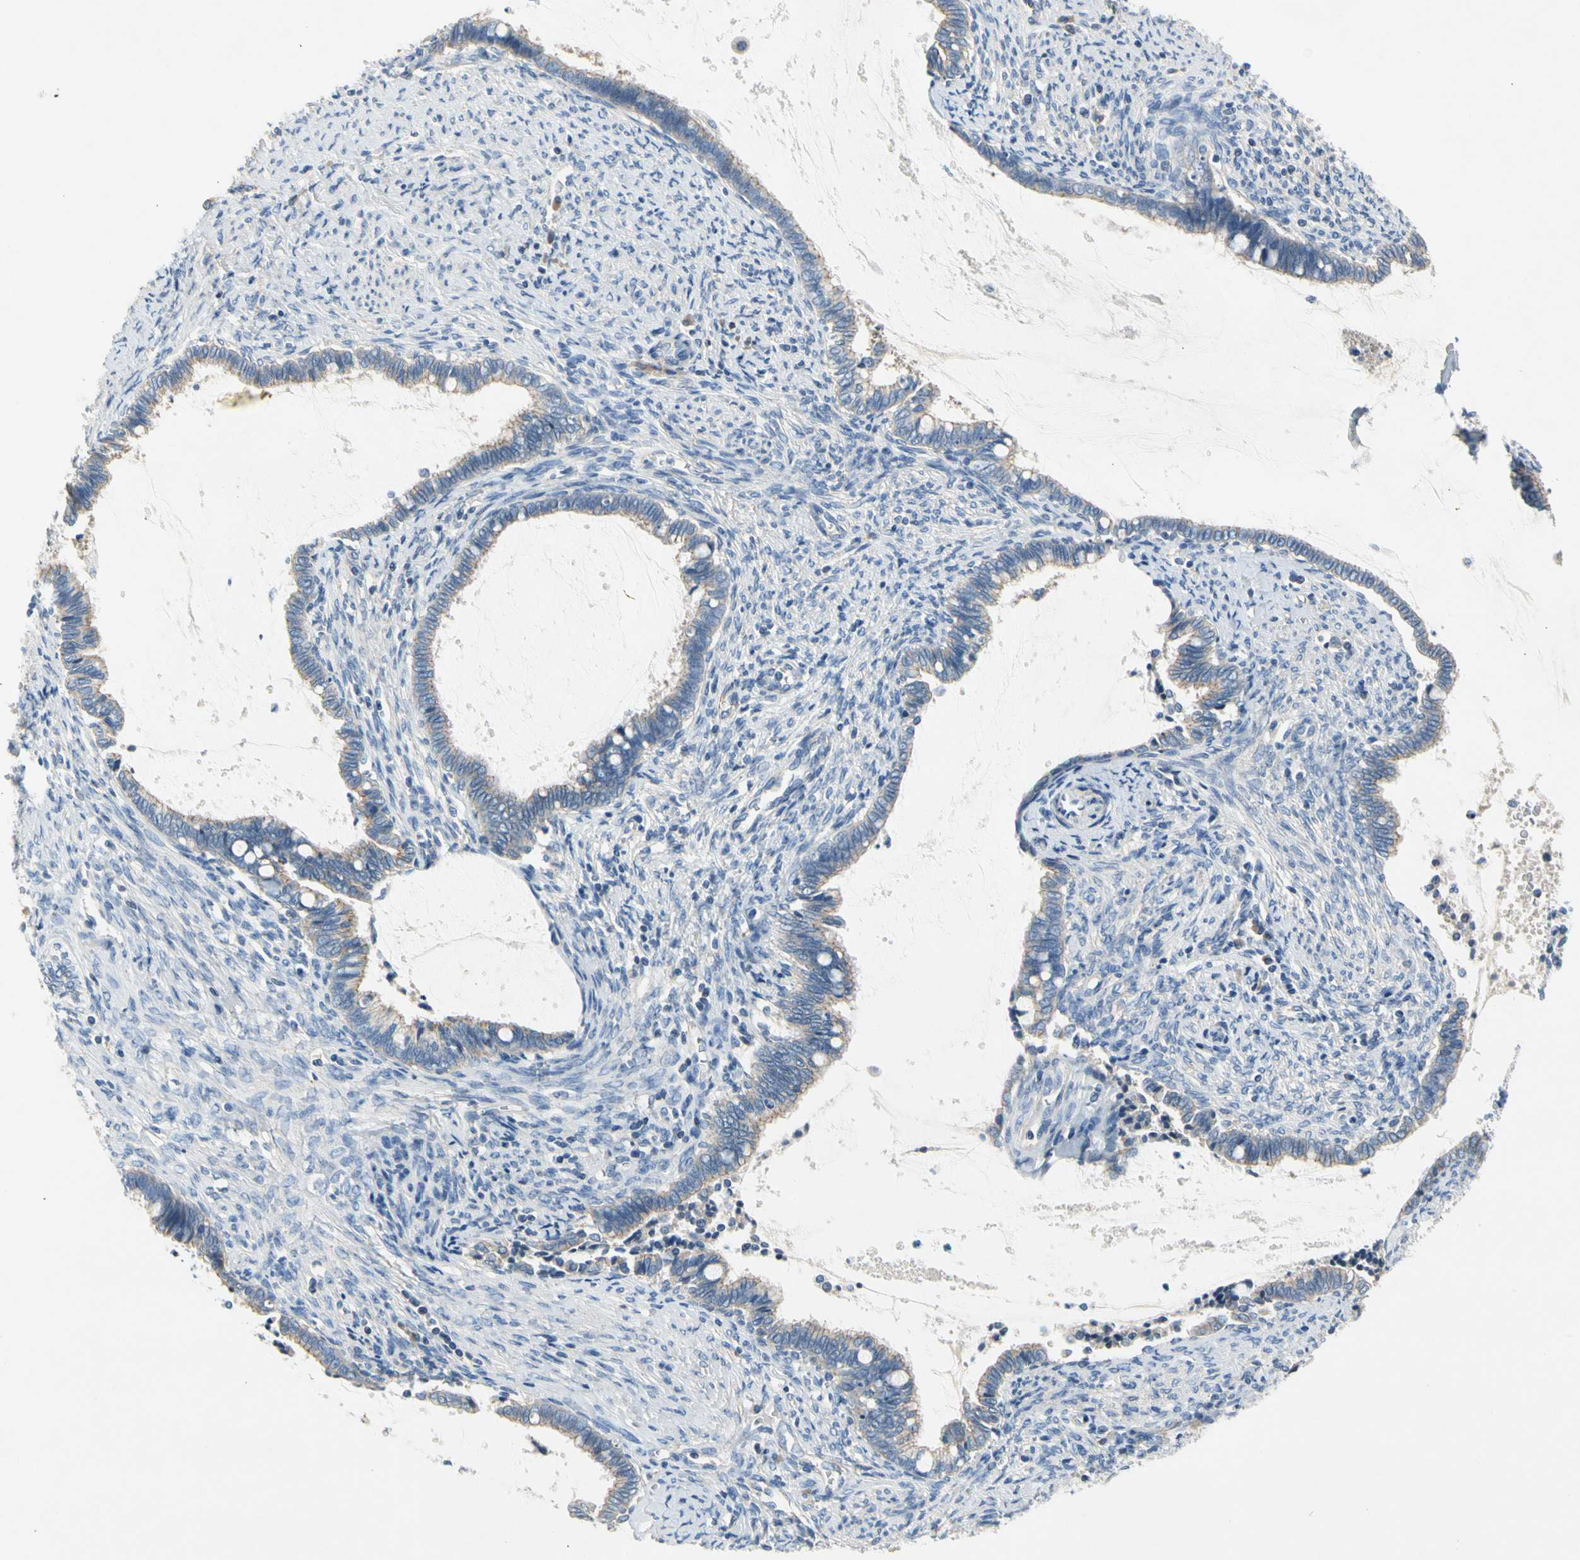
{"staining": {"intensity": "weak", "quantity": ">75%", "location": "cytoplasmic/membranous"}, "tissue": "cervical cancer", "cell_type": "Tumor cells", "image_type": "cancer", "snomed": [{"axis": "morphology", "description": "Adenocarcinoma, NOS"}, {"axis": "topography", "description": "Cervix"}], "caption": "Immunohistochemical staining of cervical cancer demonstrates low levels of weak cytoplasmic/membranous positivity in about >75% of tumor cells.", "gene": "CA14", "patient": {"sex": "female", "age": 44}}